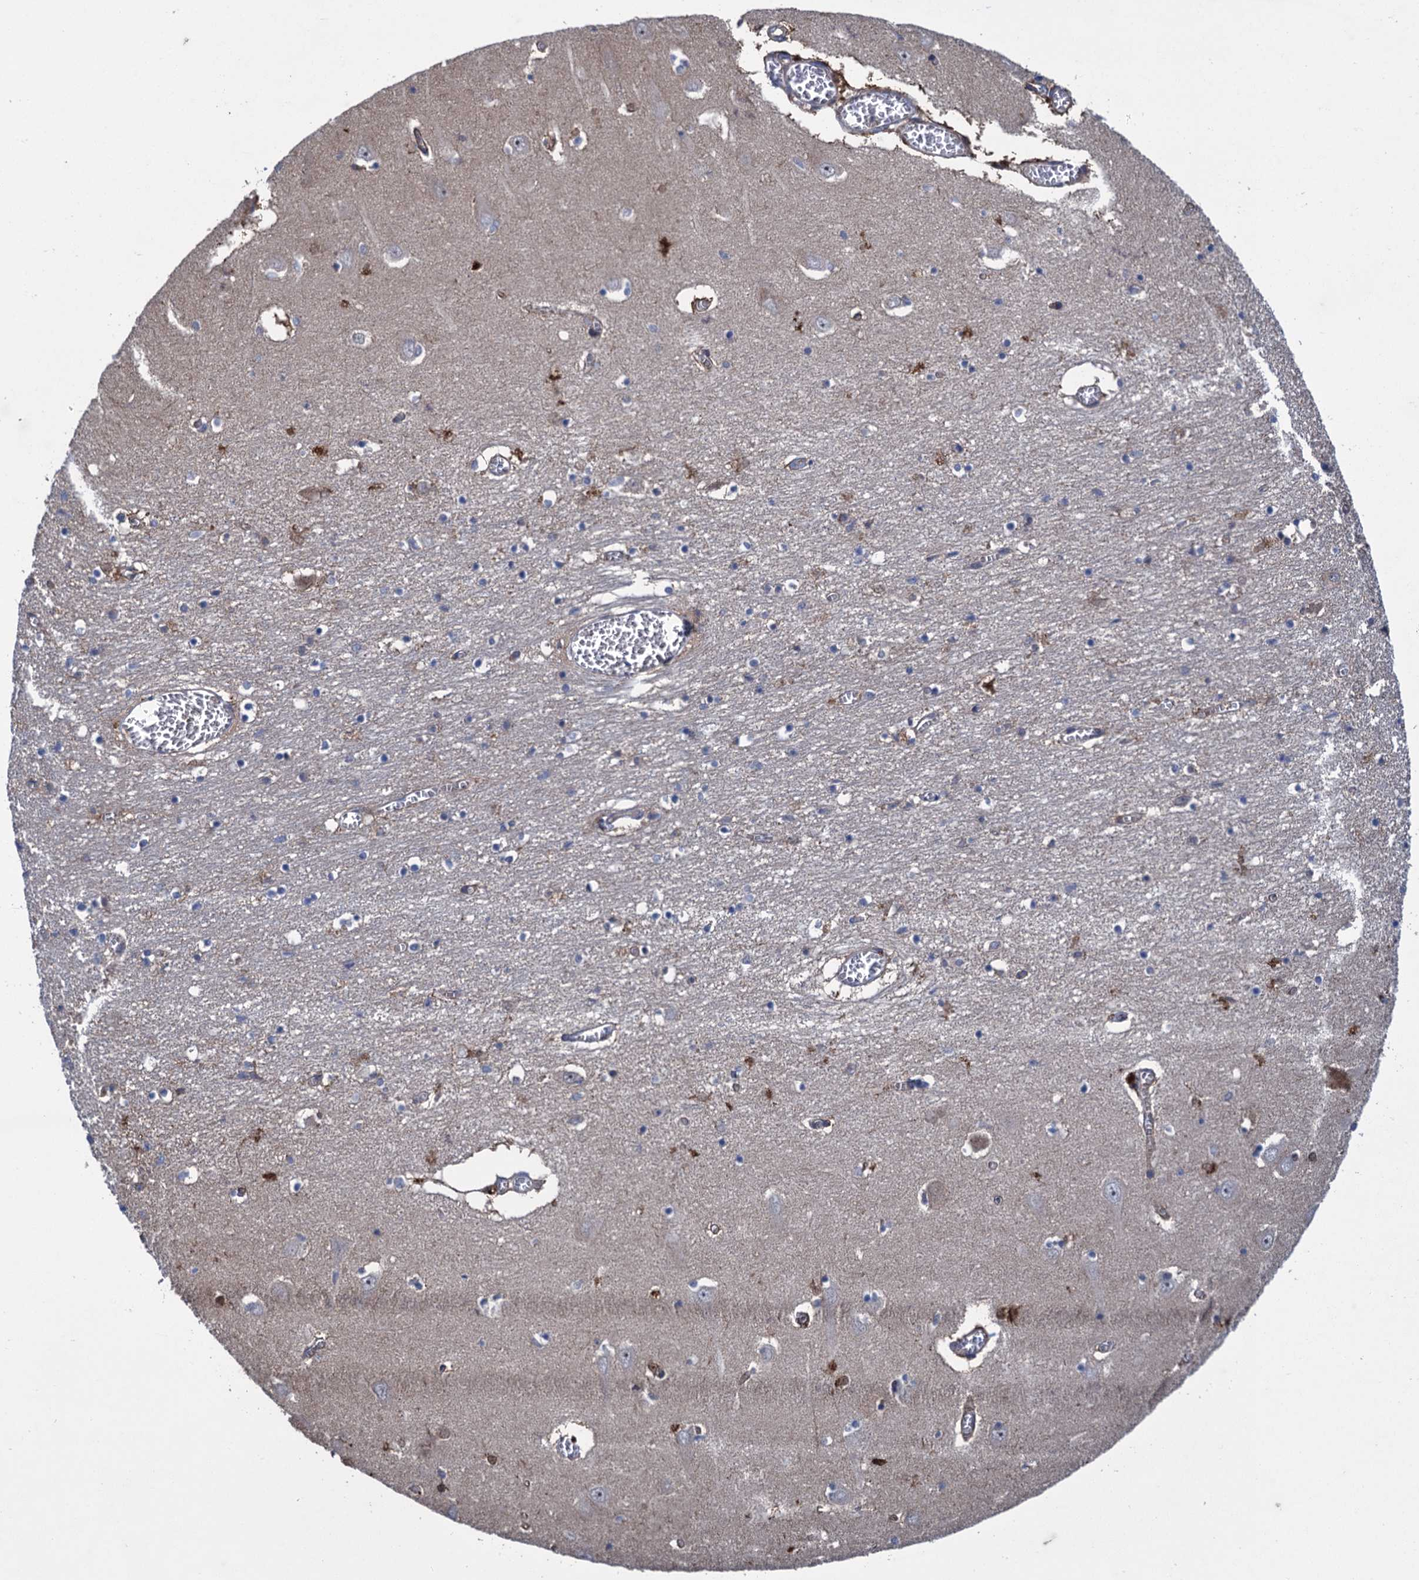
{"staining": {"intensity": "moderate", "quantity": "<25%", "location": "cytoplasmic/membranous"}, "tissue": "hippocampus", "cell_type": "Glial cells", "image_type": "normal", "snomed": [{"axis": "morphology", "description": "Normal tissue, NOS"}, {"axis": "topography", "description": "Hippocampus"}], "caption": "Glial cells exhibit moderate cytoplasmic/membranous expression in about <25% of cells in normal hippocampus. (DAB IHC, brown staining for protein, blue staining for nuclei).", "gene": "CNTN5", "patient": {"sex": "male", "age": 70}}